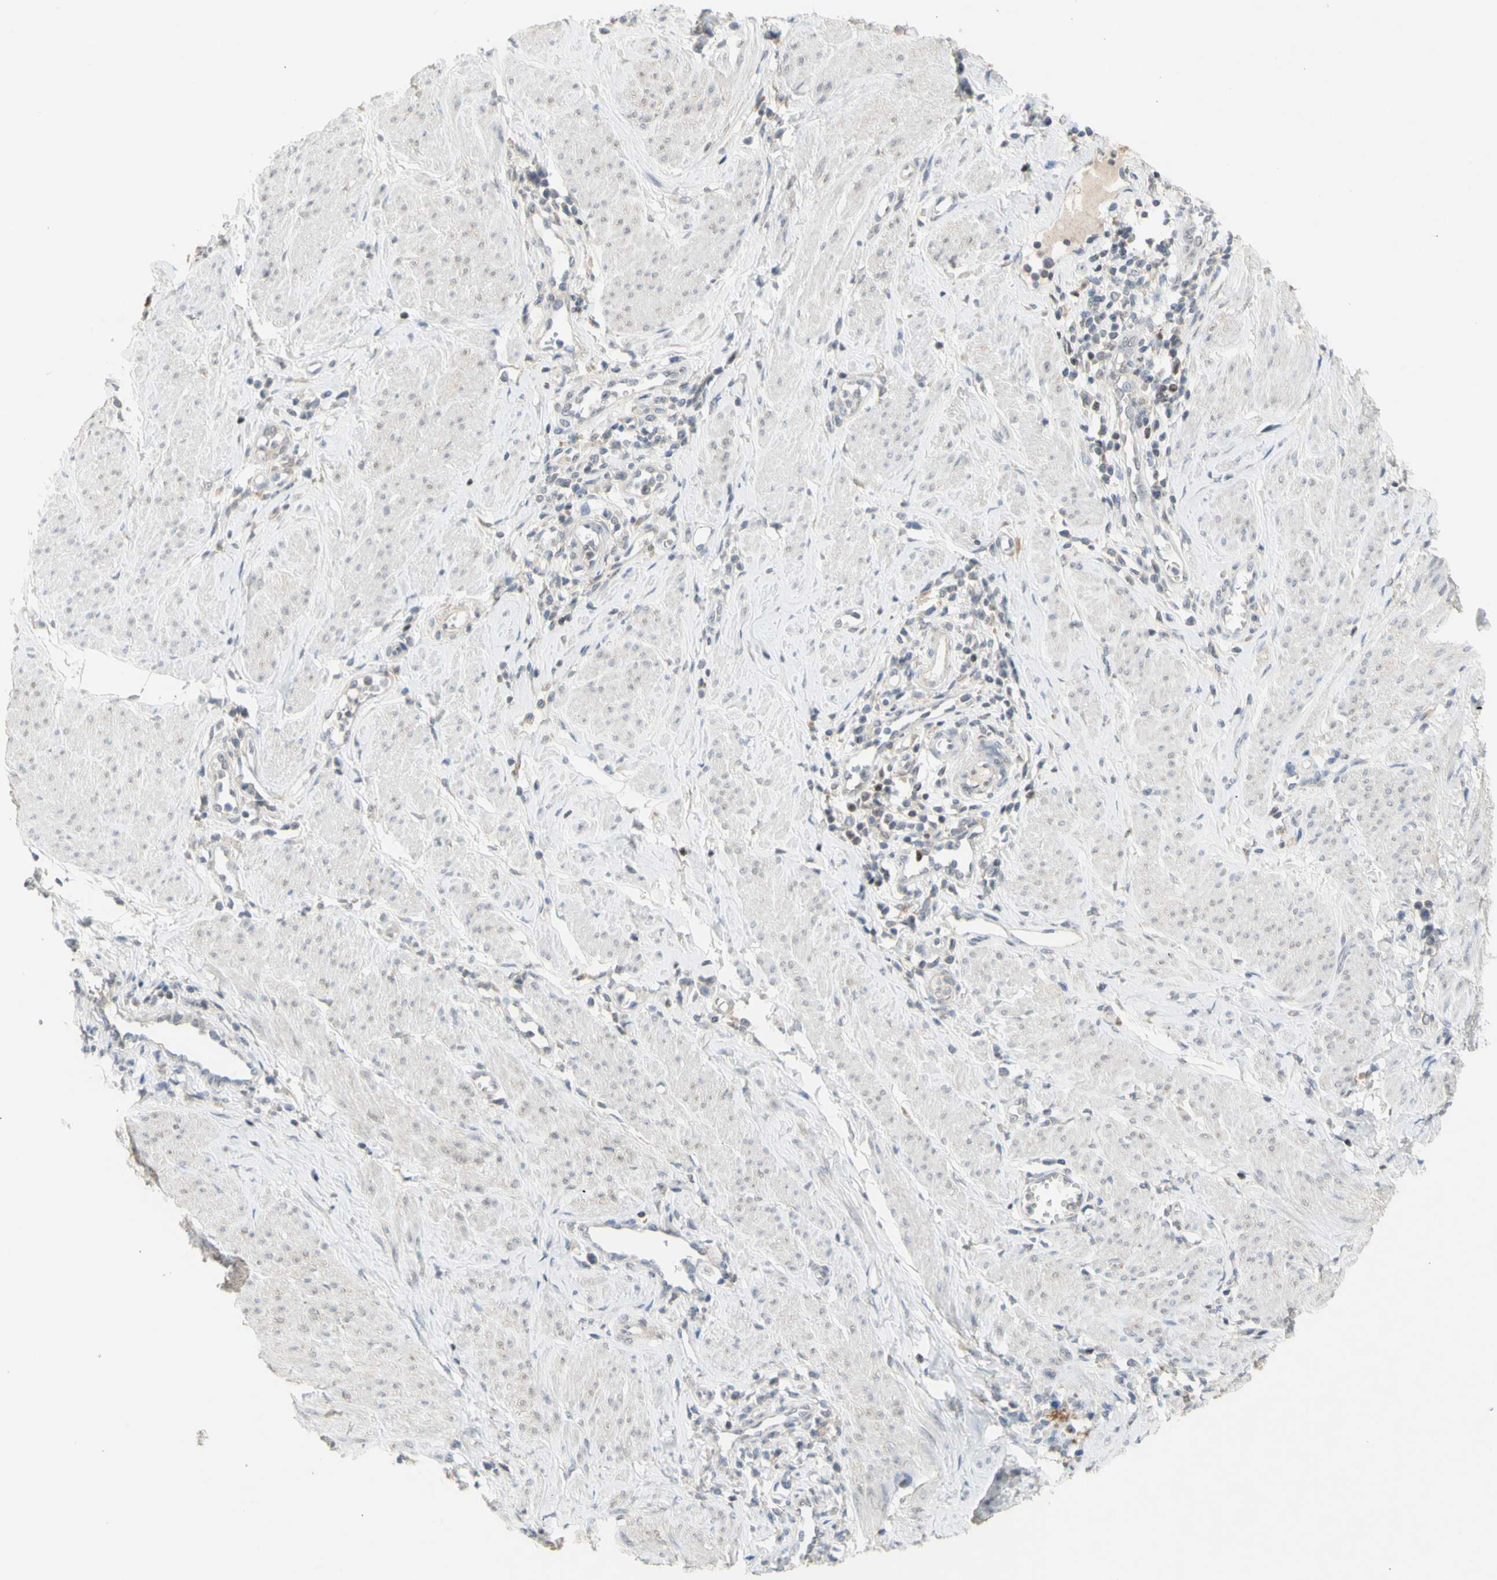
{"staining": {"intensity": "negative", "quantity": "none", "location": "none"}, "tissue": "cervical cancer", "cell_type": "Tumor cells", "image_type": "cancer", "snomed": [{"axis": "morphology", "description": "Normal tissue, NOS"}, {"axis": "morphology", "description": "Squamous cell carcinoma, NOS"}, {"axis": "topography", "description": "Cervix"}], "caption": "A photomicrograph of human cervical squamous cell carcinoma is negative for staining in tumor cells.", "gene": "NLRP1", "patient": {"sex": "female", "age": 35}}